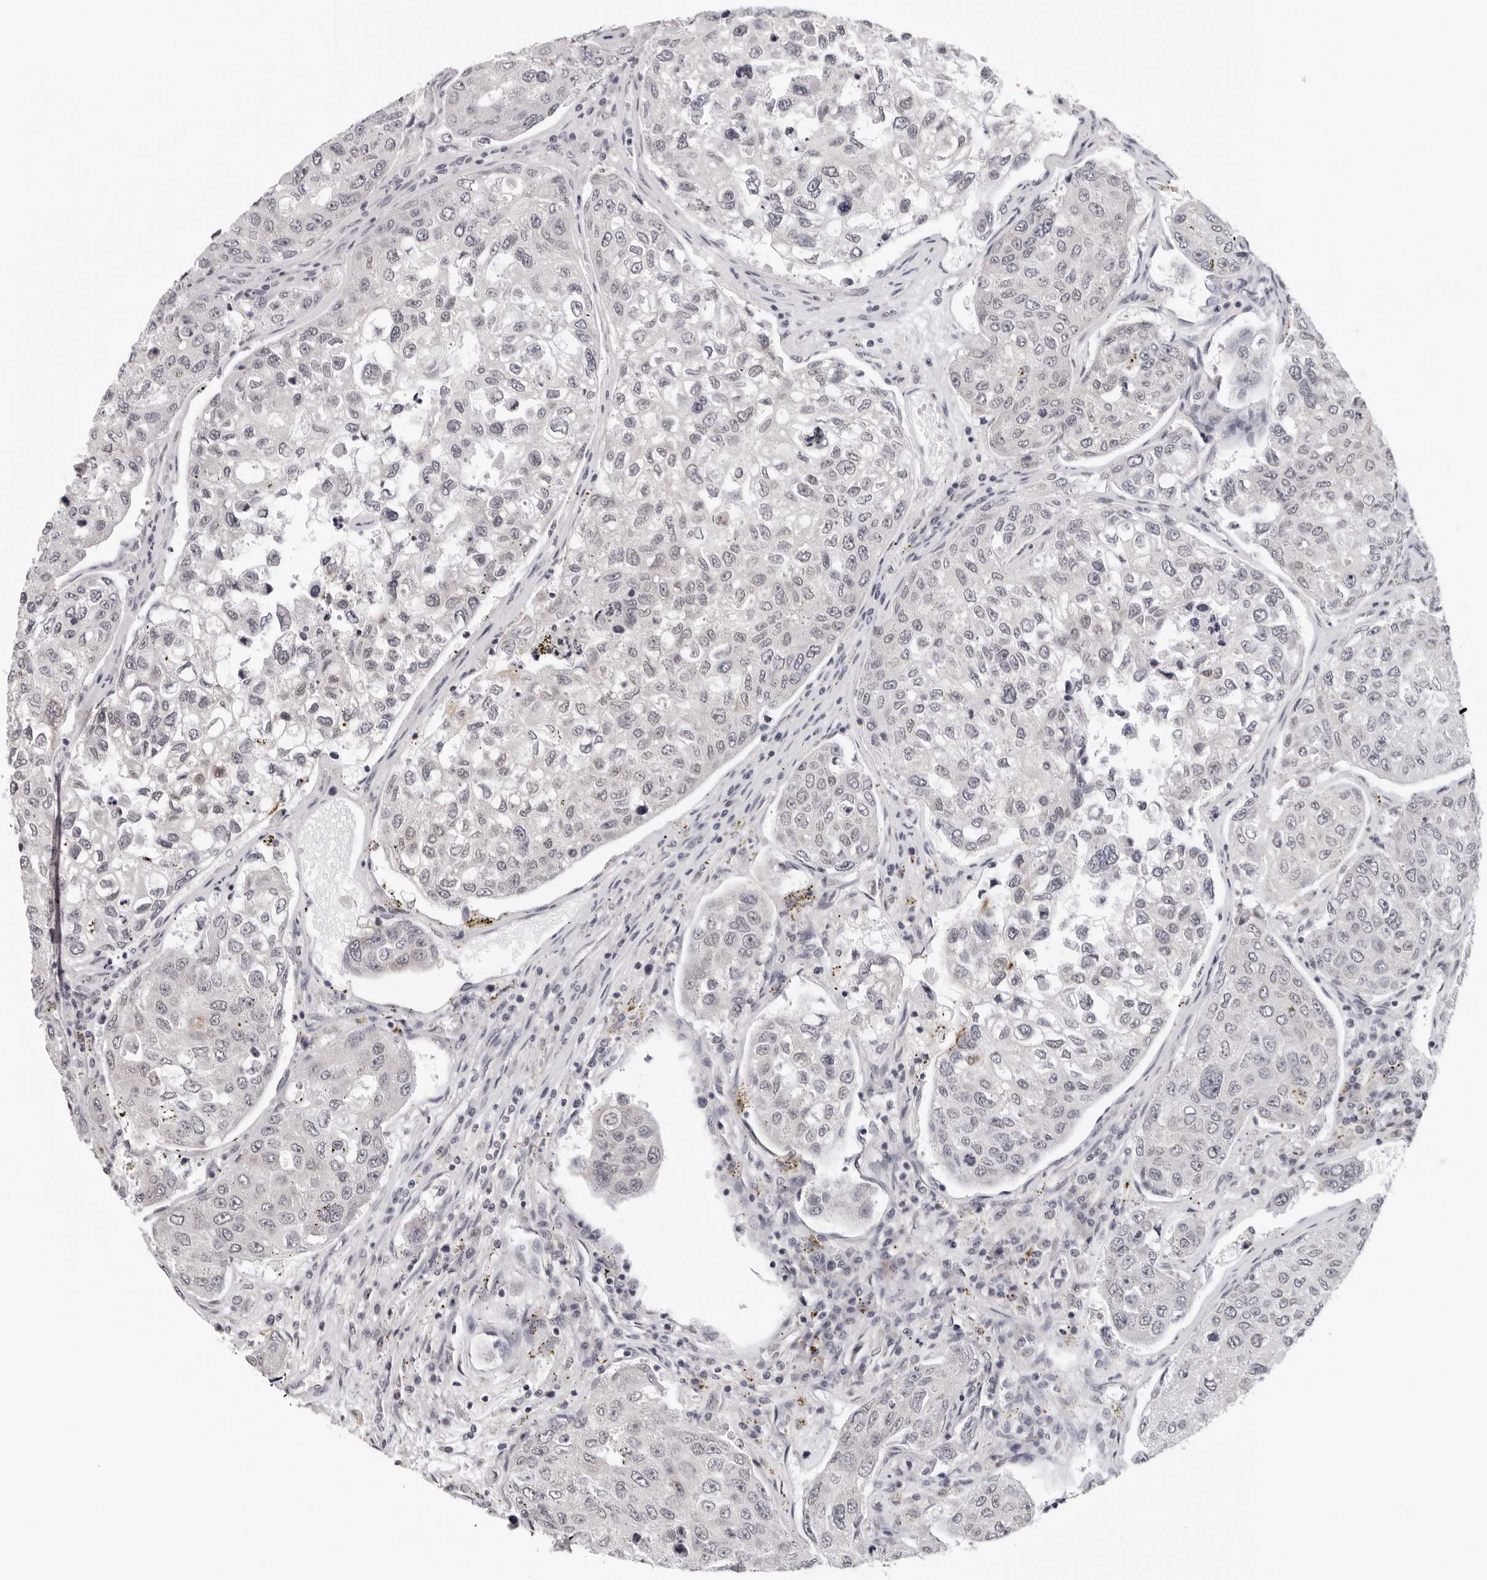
{"staining": {"intensity": "negative", "quantity": "none", "location": "none"}, "tissue": "urothelial cancer", "cell_type": "Tumor cells", "image_type": "cancer", "snomed": [{"axis": "morphology", "description": "Urothelial carcinoma, High grade"}, {"axis": "topography", "description": "Lymph node"}, {"axis": "topography", "description": "Urinary bladder"}], "caption": "A high-resolution photomicrograph shows immunohistochemistry (IHC) staining of urothelial cancer, which demonstrates no significant staining in tumor cells. (DAB (3,3'-diaminobenzidine) immunohistochemistry (IHC) visualized using brightfield microscopy, high magnification).", "gene": "PRUNE1", "patient": {"sex": "male", "age": 51}}